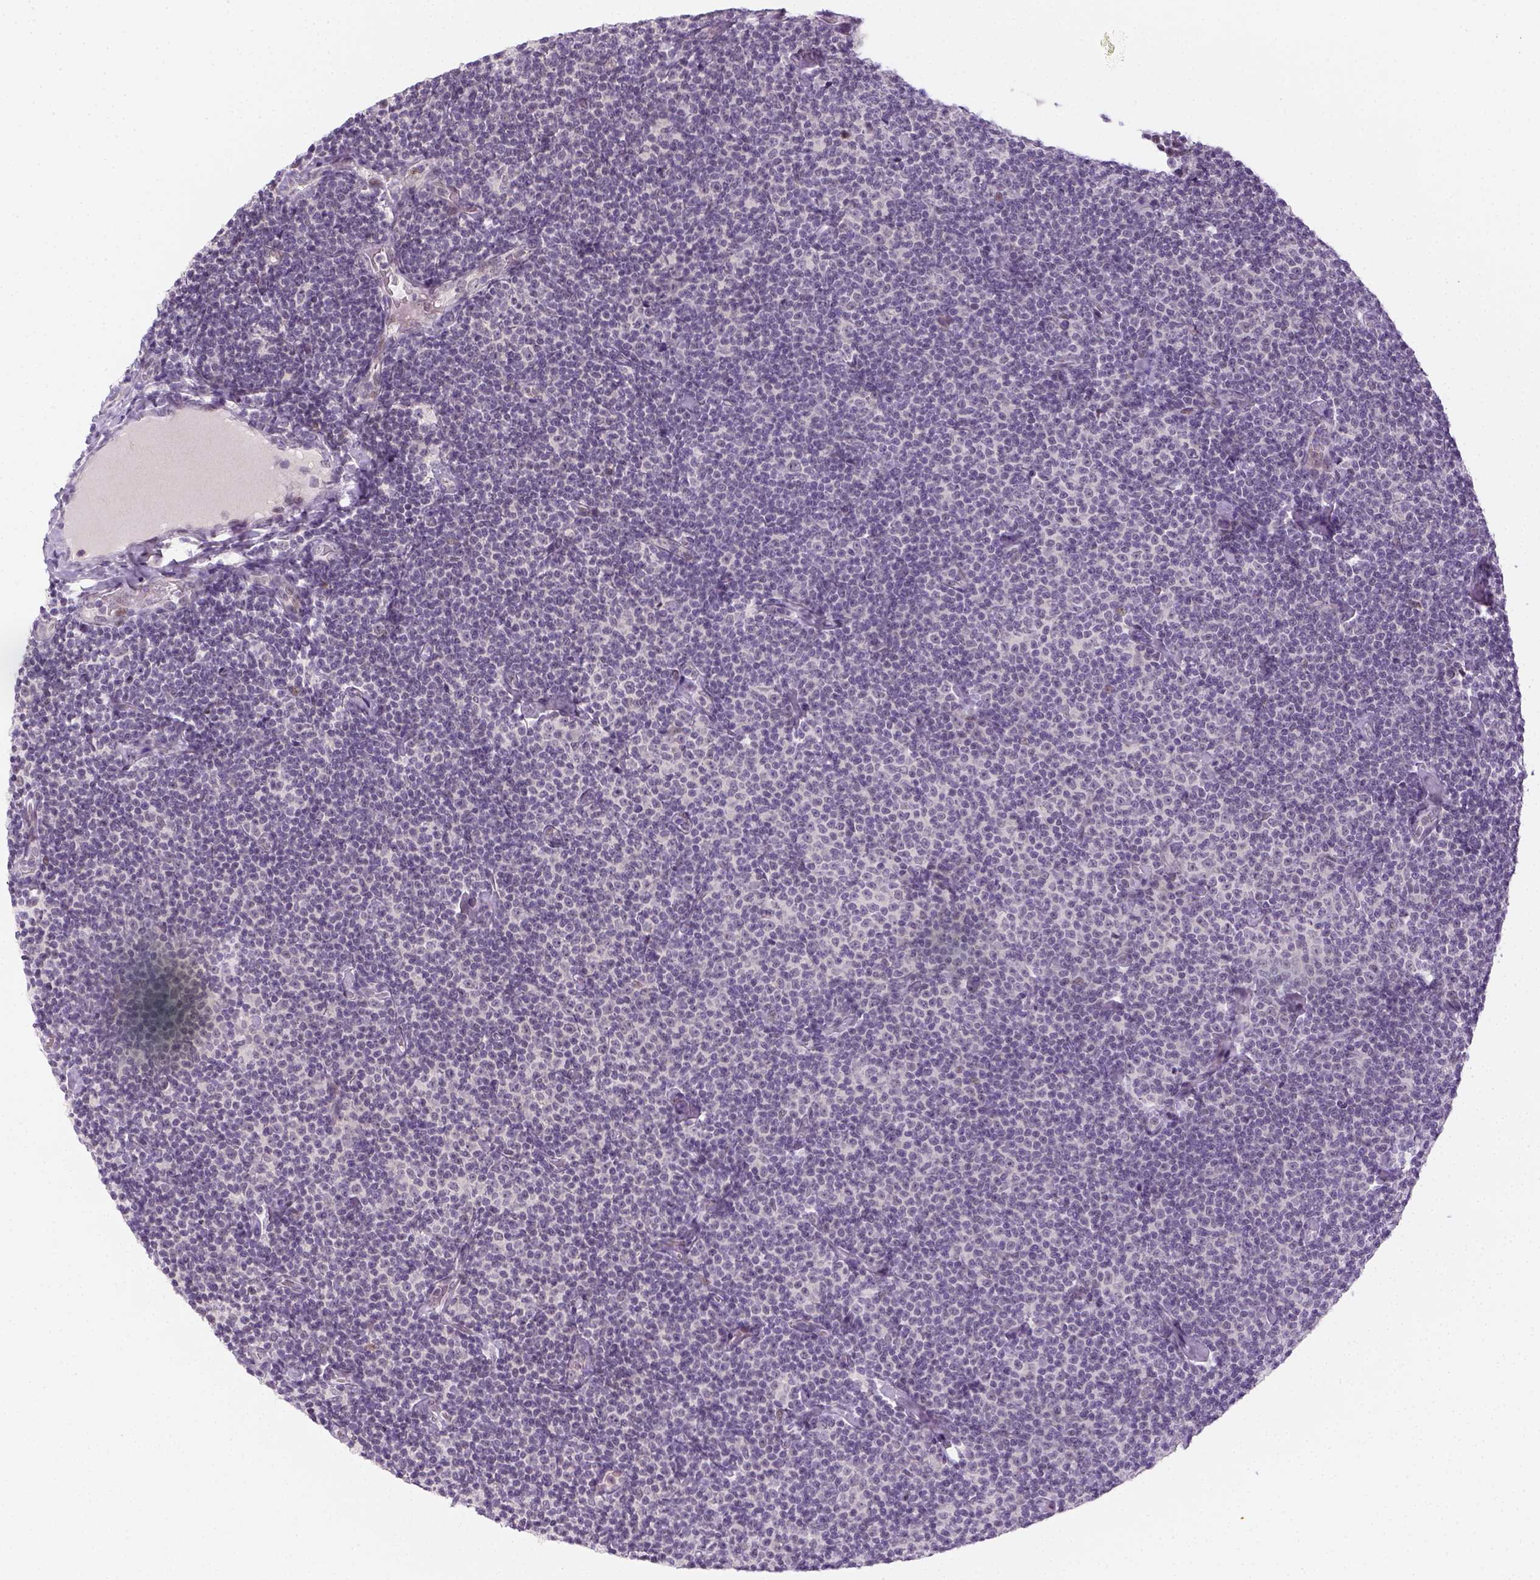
{"staining": {"intensity": "negative", "quantity": "none", "location": "none"}, "tissue": "lymphoma", "cell_type": "Tumor cells", "image_type": "cancer", "snomed": [{"axis": "morphology", "description": "Malignant lymphoma, non-Hodgkin's type, Low grade"}, {"axis": "topography", "description": "Lymph node"}], "caption": "The IHC micrograph has no significant staining in tumor cells of lymphoma tissue.", "gene": "MAGEB3", "patient": {"sex": "male", "age": 81}}